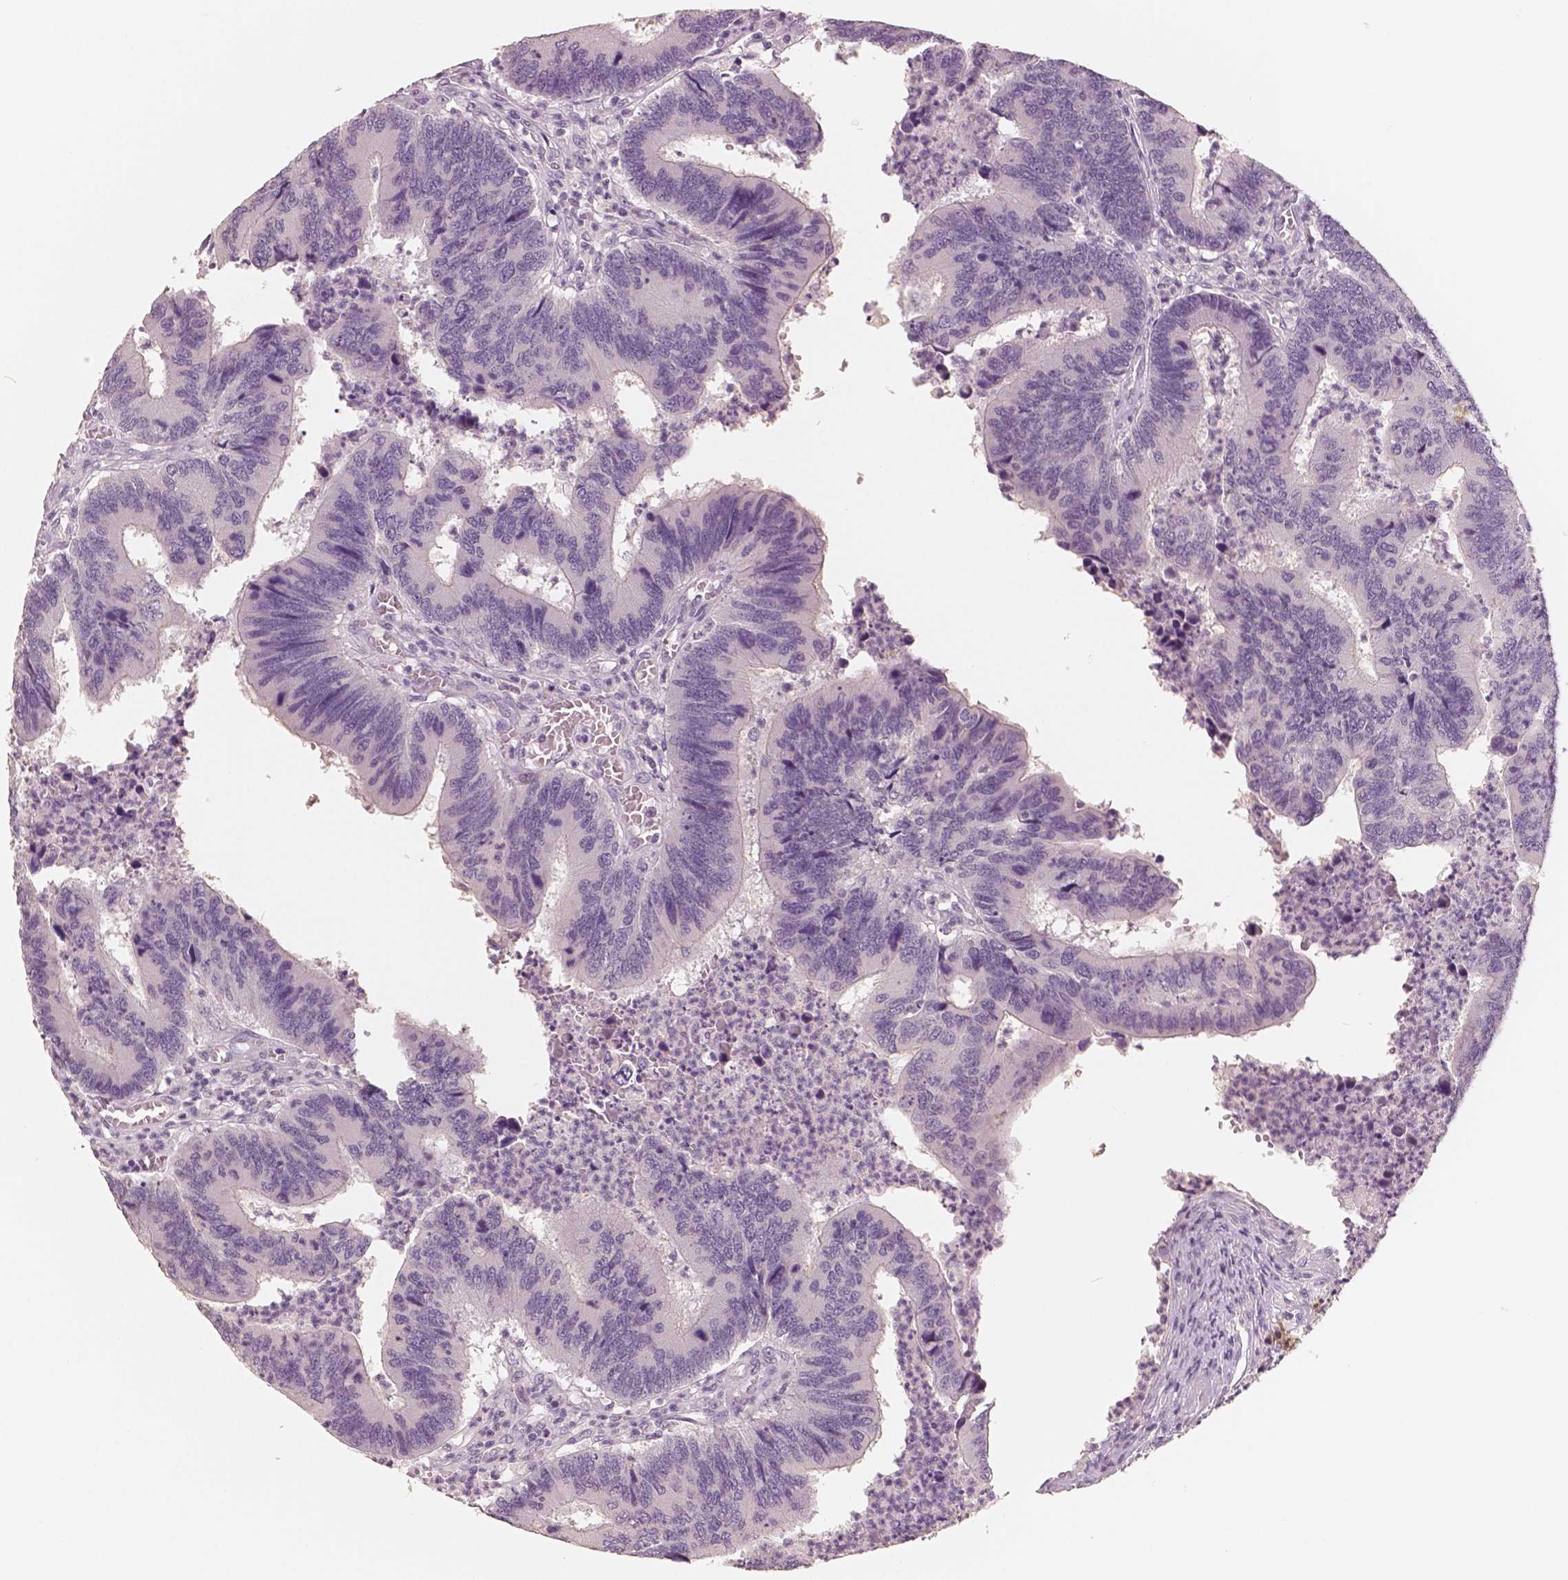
{"staining": {"intensity": "negative", "quantity": "none", "location": "none"}, "tissue": "colorectal cancer", "cell_type": "Tumor cells", "image_type": "cancer", "snomed": [{"axis": "morphology", "description": "Adenocarcinoma, NOS"}, {"axis": "topography", "description": "Colon"}], "caption": "The image demonstrates no significant expression in tumor cells of colorectal cancer.", "gene": "NECAB2", "patient": {"sex": "female", "age": 67}}